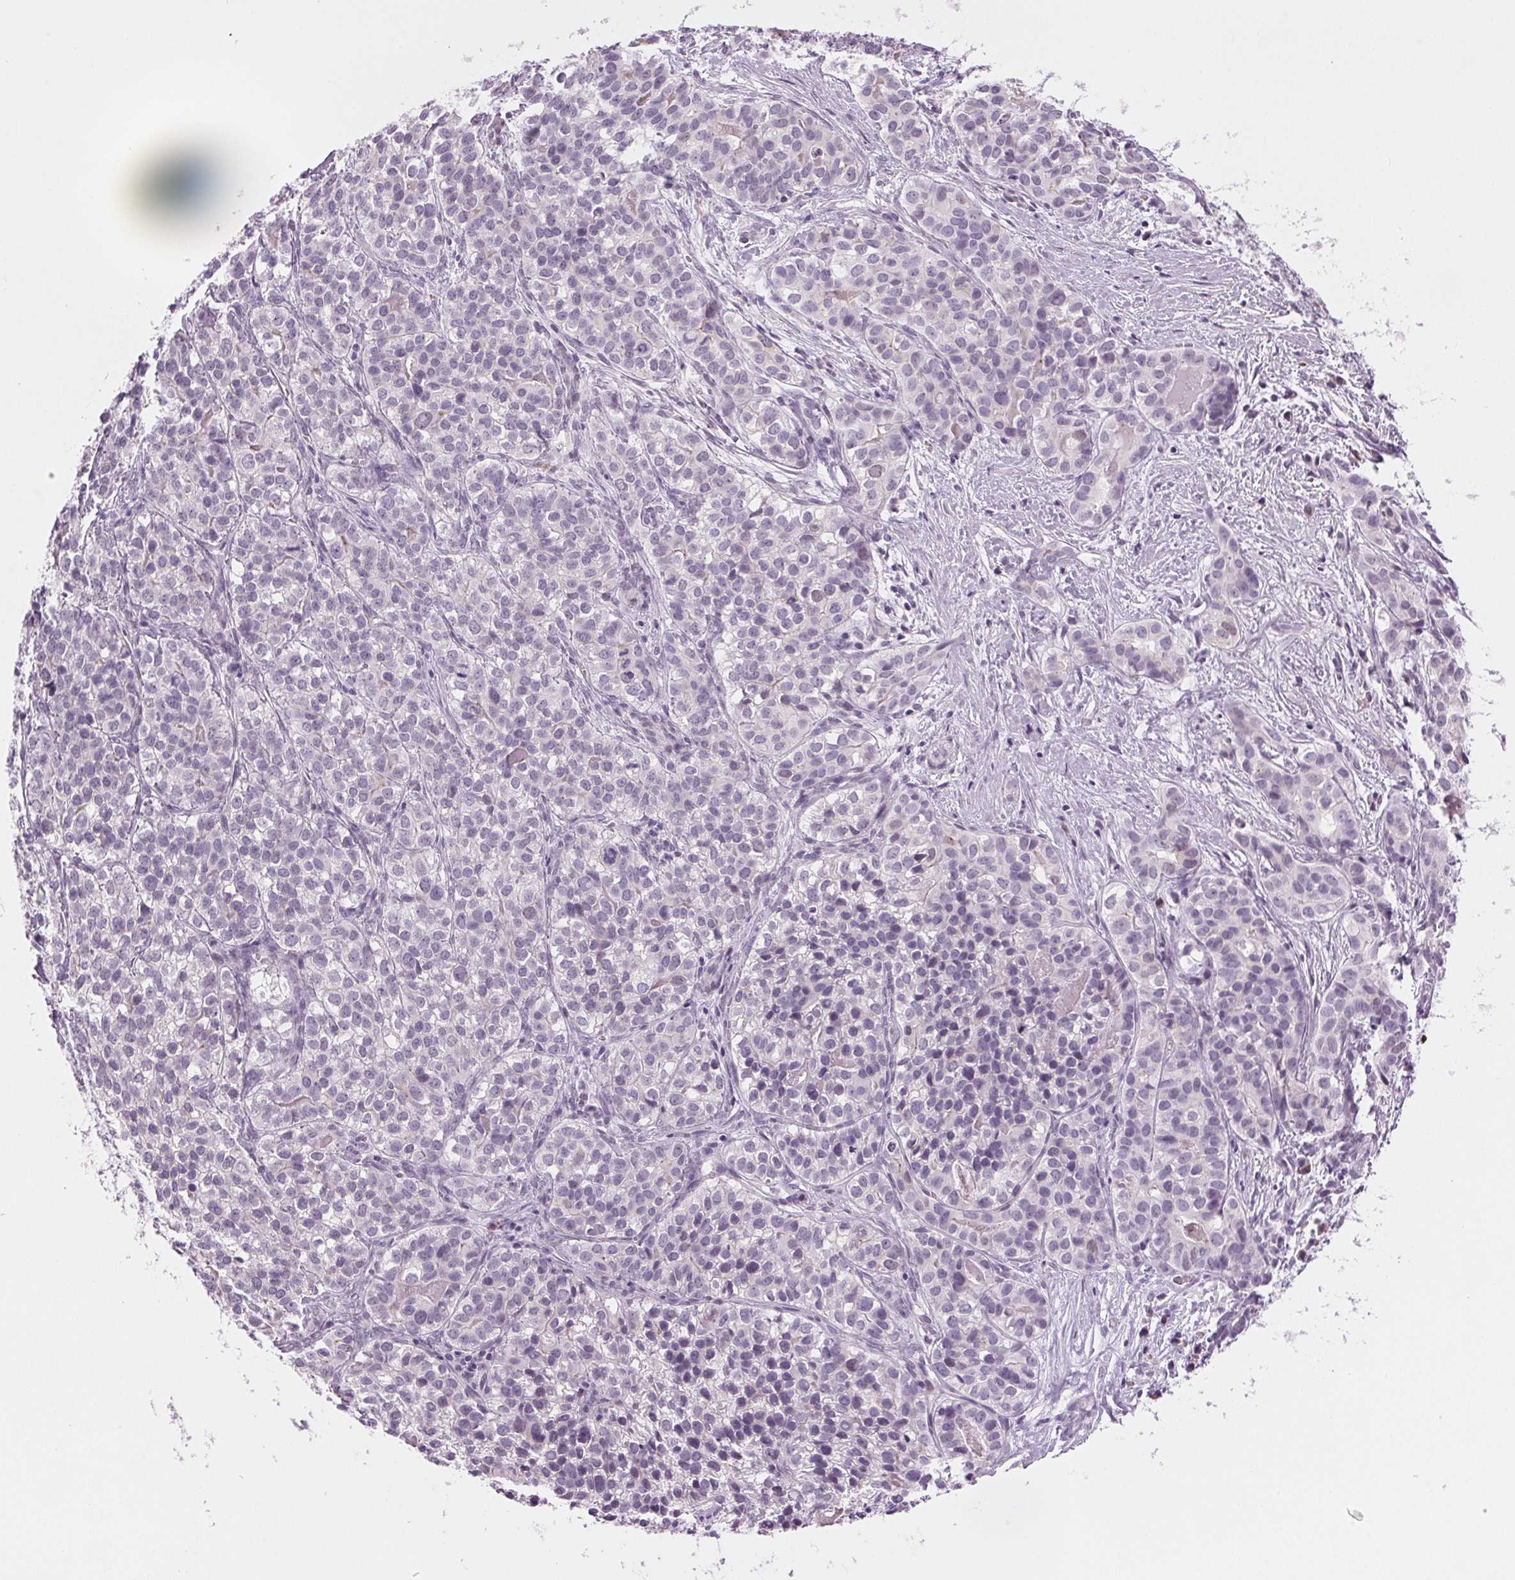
{"staining": {"intensity": "negative", "quantity": "none", "location": "none"}, "tissue": "liver cancer", "cell_type": "Tumor cells", "image_type": "cancer", "snomed": [{"axis": "morphology", "description": "Cholangiocarcinoma"}, {"axis": "topography", "description": "Liver"}], "caption": "Photomicrograph shows no protein positivity in tumor cells of liver cancer (cholangiocarcinoma) tissue.", "gene": "HSF5", "patient": {"sex": "male", "age": 56}}